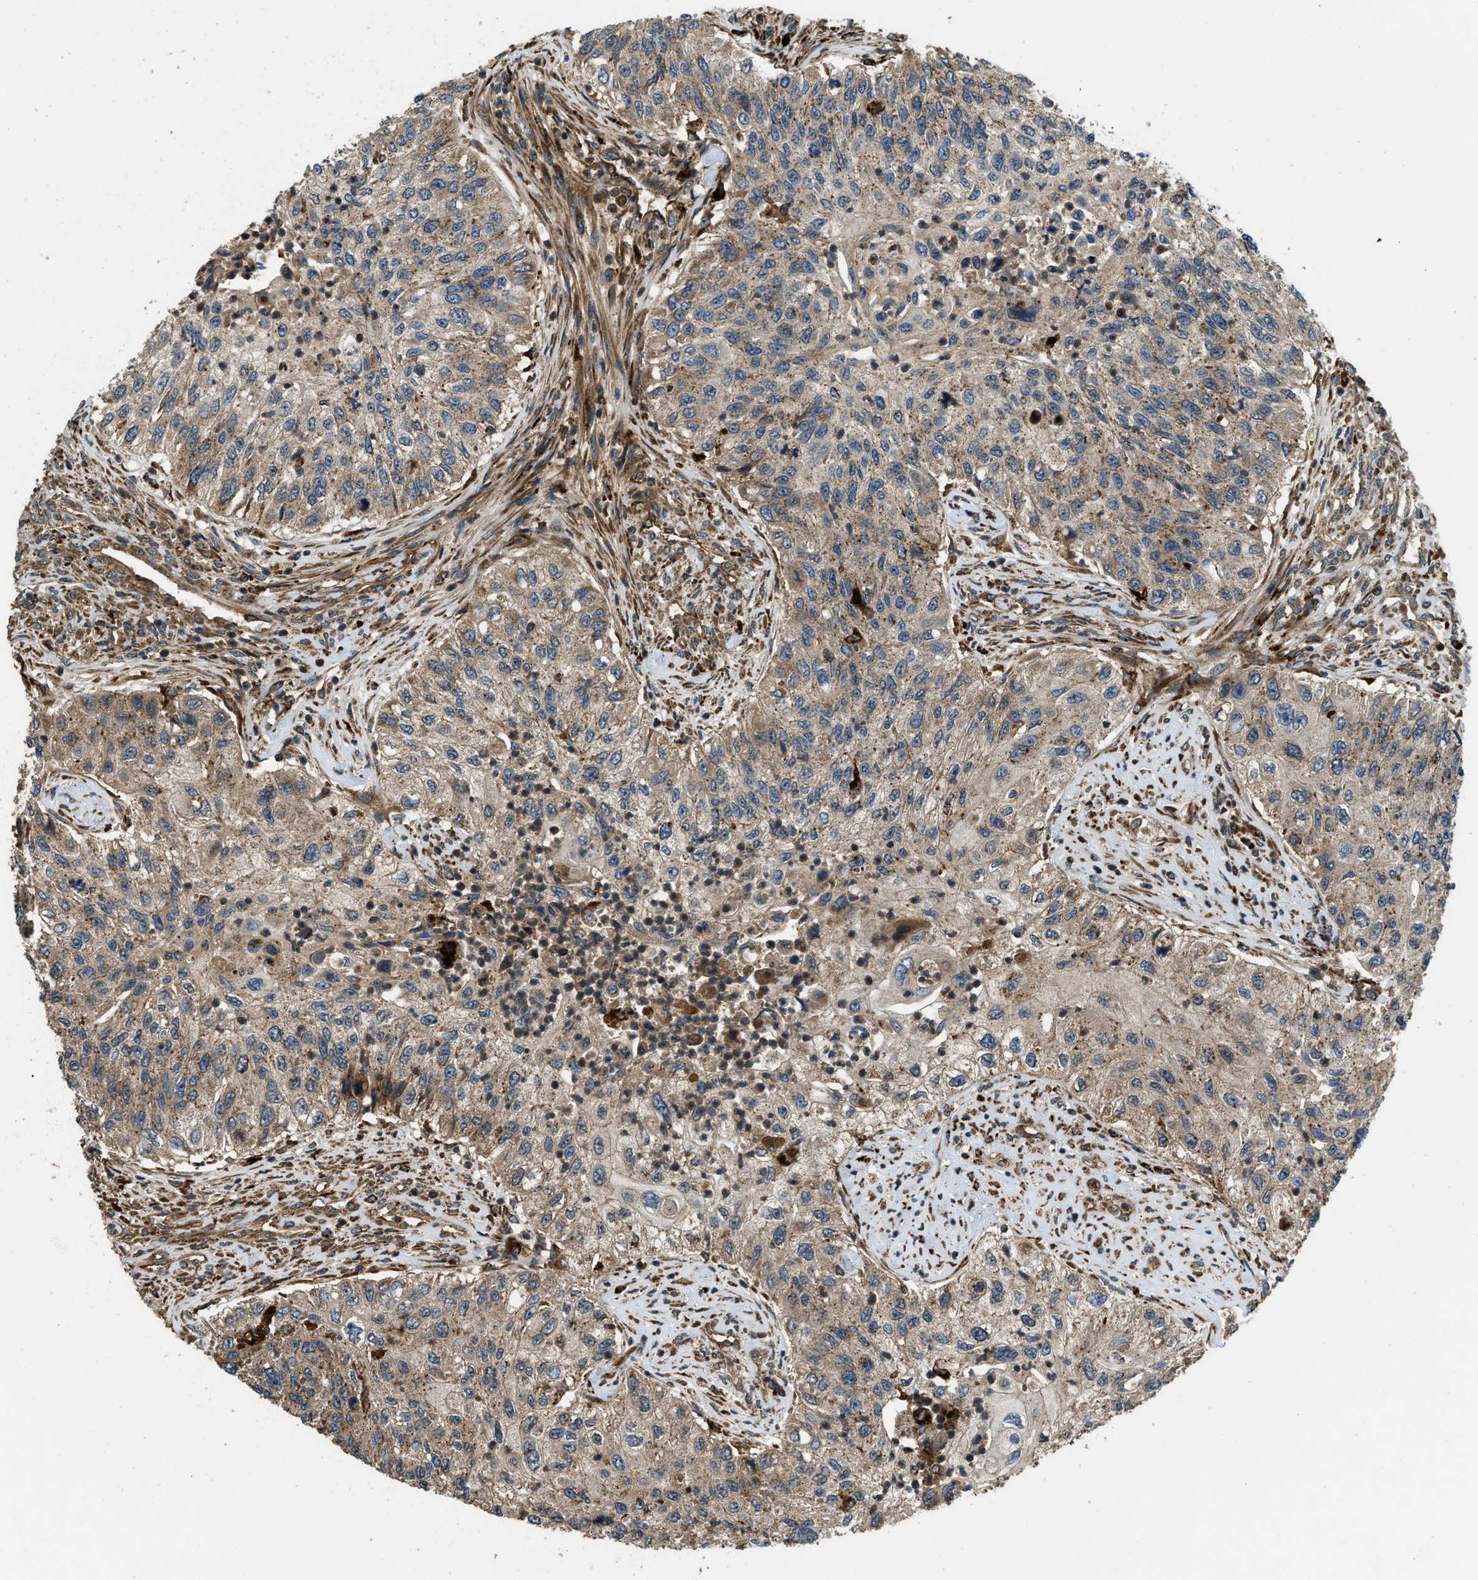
{"staining": {"intensity": "weak", "quantity": ">75%", "location": "cytoplasmic/membranous"}, "tissue": "urothelial cancer", "cell_type": "Tumor cells", "image_type": "cancer", "snomed": [{"axis": "morphology", "description": "Urothelial carcinoma, High grade"}, {"axis": "topography", "description": "Urinary bladder"}], "caption": "There is low levels of weak cytoplasmic/membranous positivity in tumor cells of urothelial cancer, as demonstrated by immunohistochemical staining (brown color).", "gene": "GGH", "patient": {"sex": "female", "age": 60}}